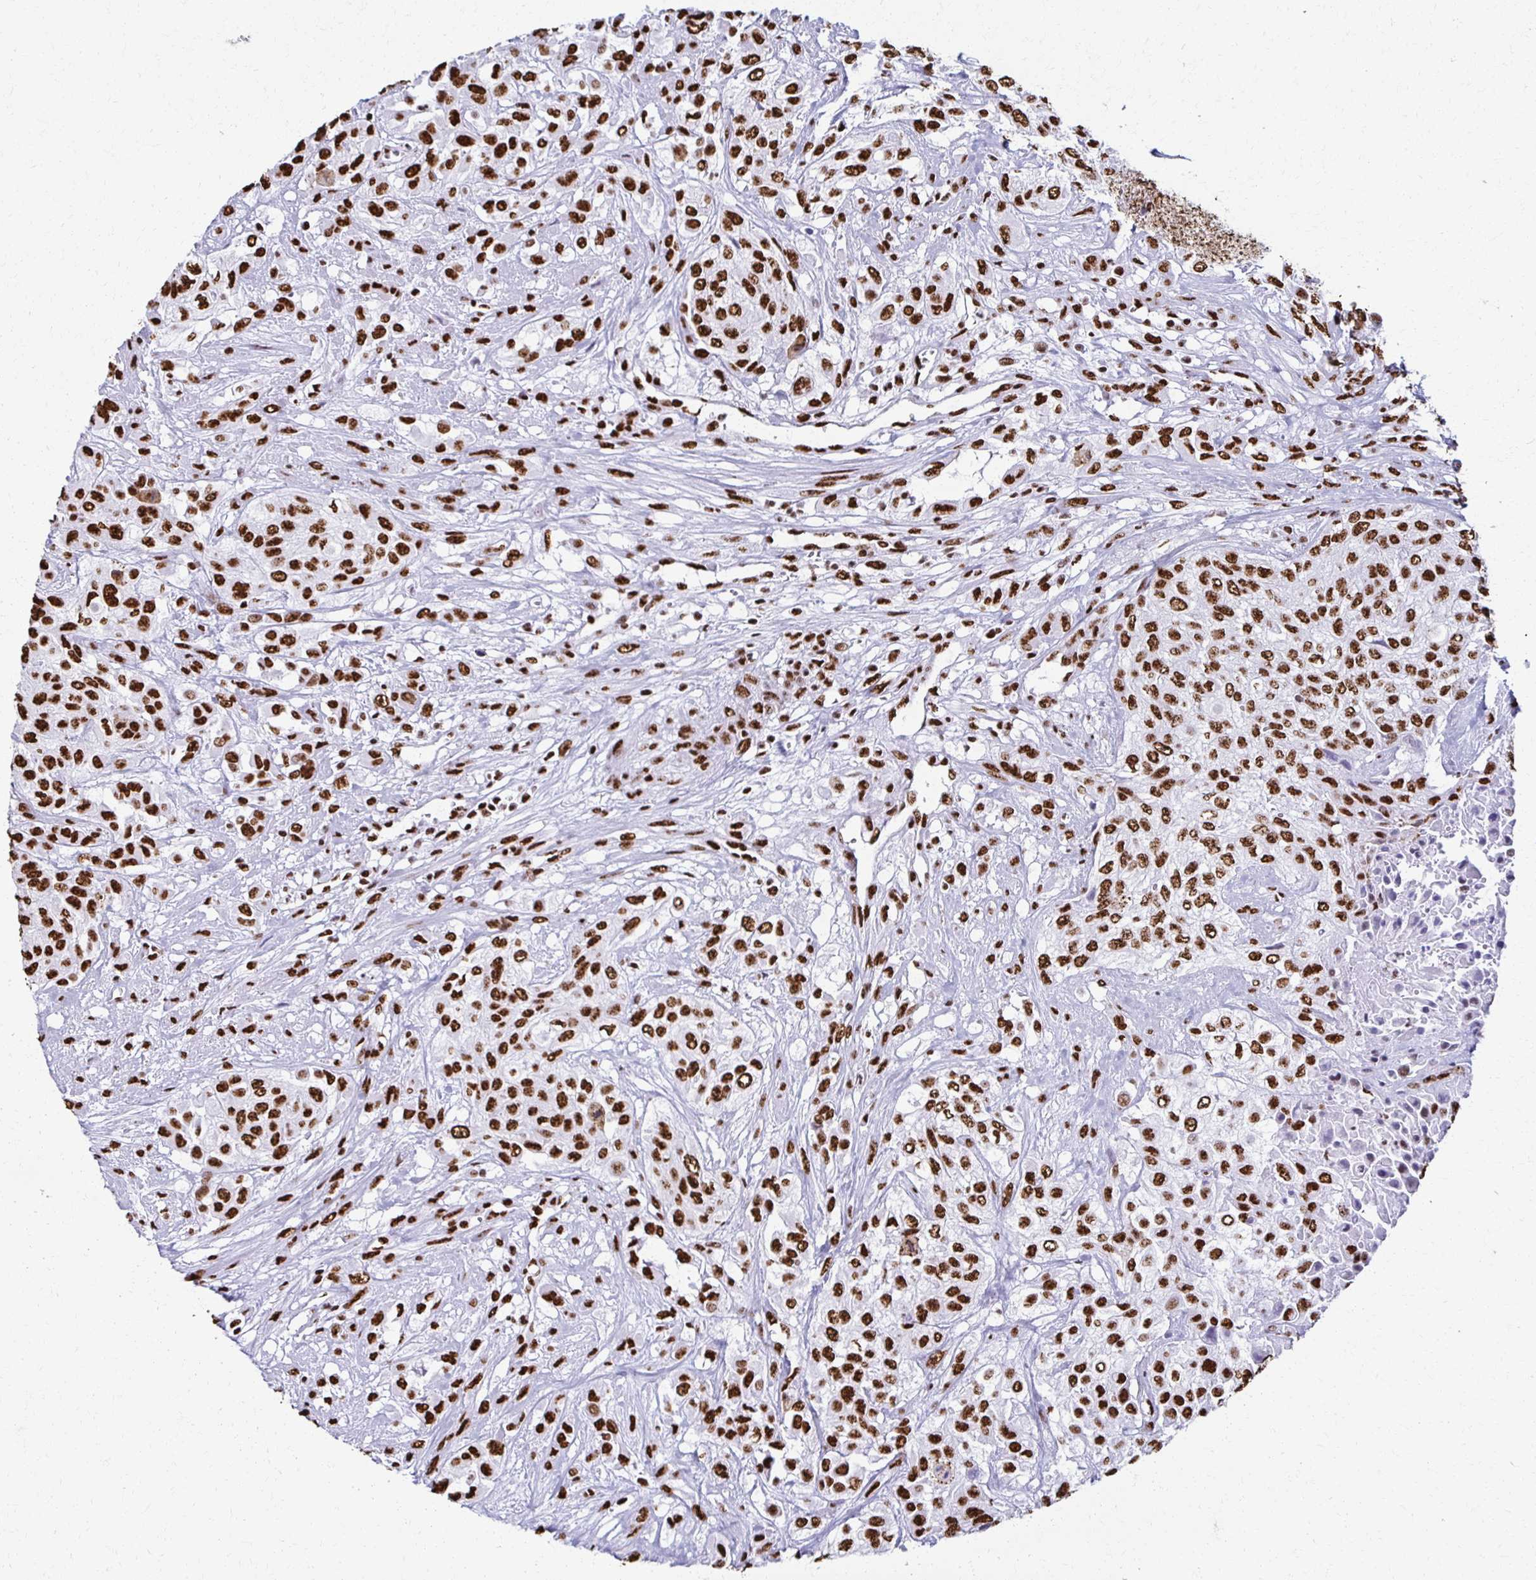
{"staining": {"intensity": "strong", "quantity": ">75%", "location": "nuclear"}, "tissue": "urothelial cancer", "cell_type": "Tumor cells", "image_type": "cancer", "snomed": [{"axis": "morphology", "description": "Urothelial carcinoma, High grade"}, {"axis": "topography", "description": "Urinary bladder"}], "caption": "Strong nuclear protein positivity is seen in approximately >75% of tumor cells in urothelial cancer.", "gene": "NONO", "patient": {"sex": "male", "age": 57}}